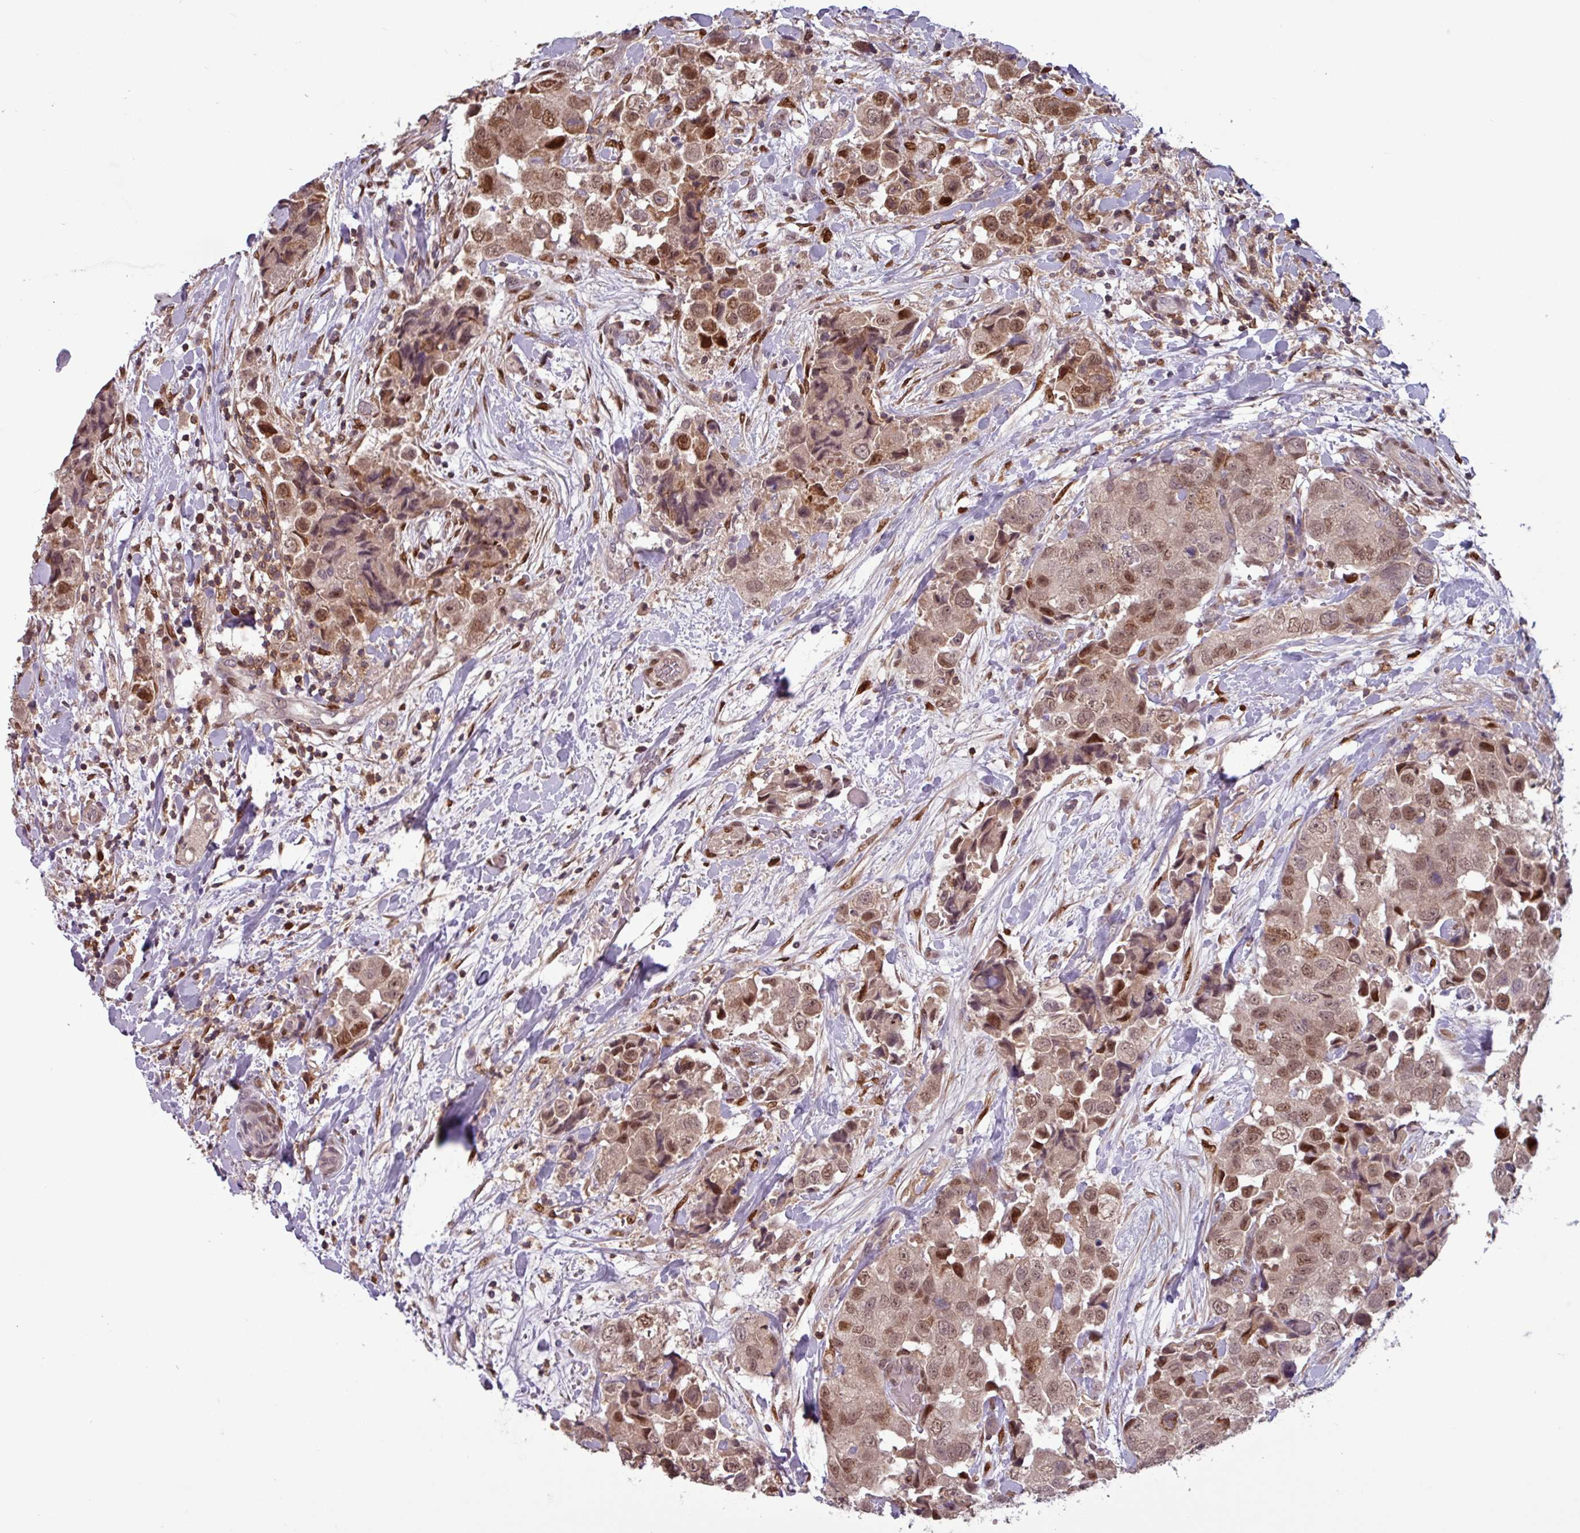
{"staining": {"intensity": "moderate", "quantity": ">75%", "location": "nuclear"}, "tissue": "breast cancer", "cell_type": "Tumor cells", "image_type": "cancer", "snomed": [{"axis": "morphology", "description": "Normal tissue, NOS"}, {"axis": "morphology", "description": "Duct carcinoma"}, {"axis": "topography", "description": "Breast"}], "caption": "The image reveals a brown stain indicating the presence of a protein in the nuclear of tumor cells in breast intraductal carcinoma. The protein is shown in brown color, while the nuclei are stained blue.", "gene": "PRRX1", "patient": {"sex": "female", "age": 62}}